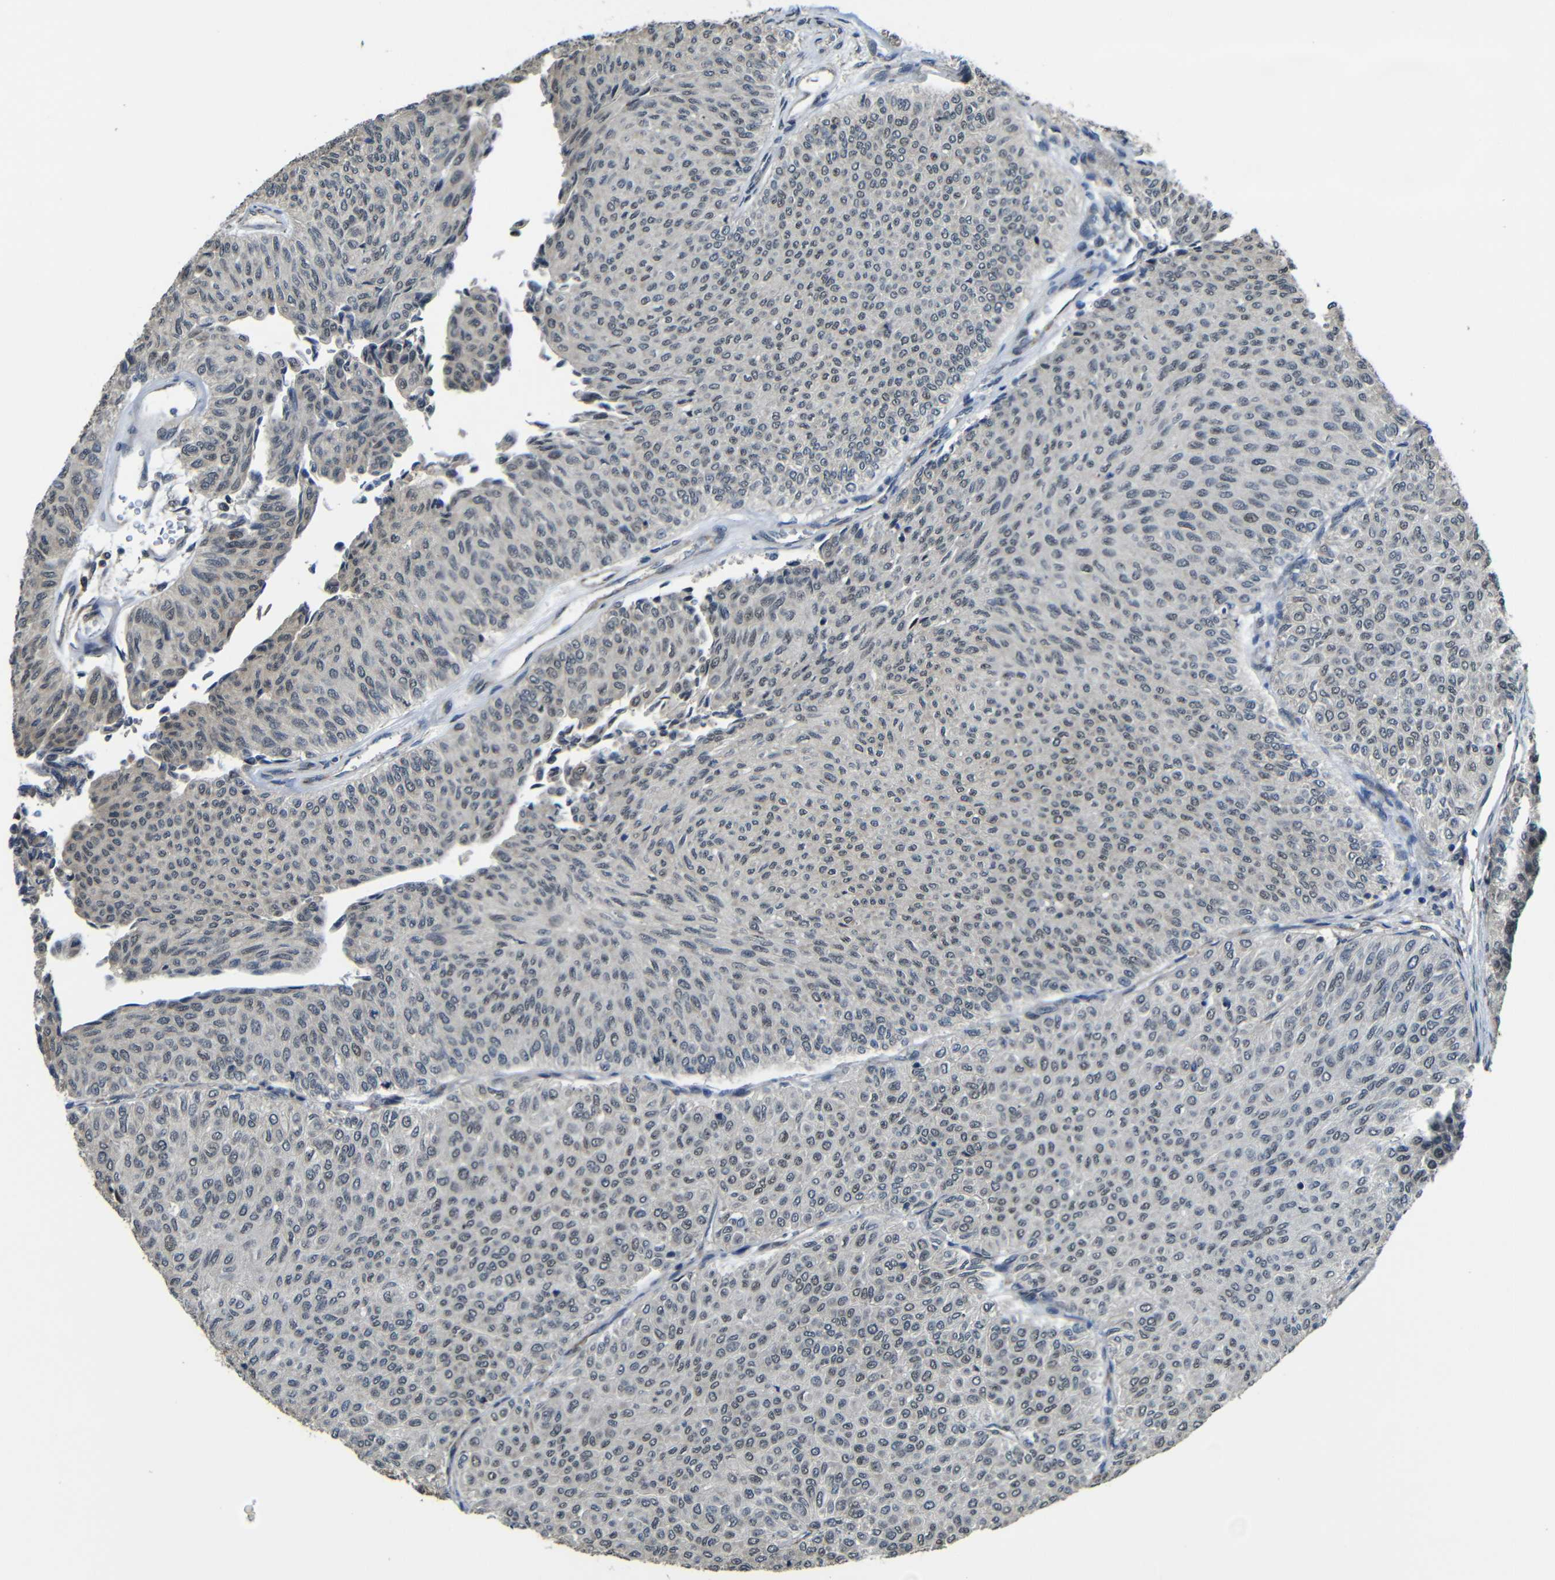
{"staining": {"intensity": "negative", "quantity": "none", "location": "none"}, "tissue": "urothelial cancer", "cell_type": "Tumor cells", "image_type": "cancer", "snomed": [{"axis": "morphology", "description": "Urothelial carcinoma, Low grade"}, {"axis": "topography", "description": "Urinary bladder"}], "caption": "Immunohistochemistry (IHC) image of urothelial carcinoma (low-grade) stained for a protein (brown), which reveals no expression in tumor cells.", "gene": "FAM172A", "patient": {"sex": "male", "age": 78}}